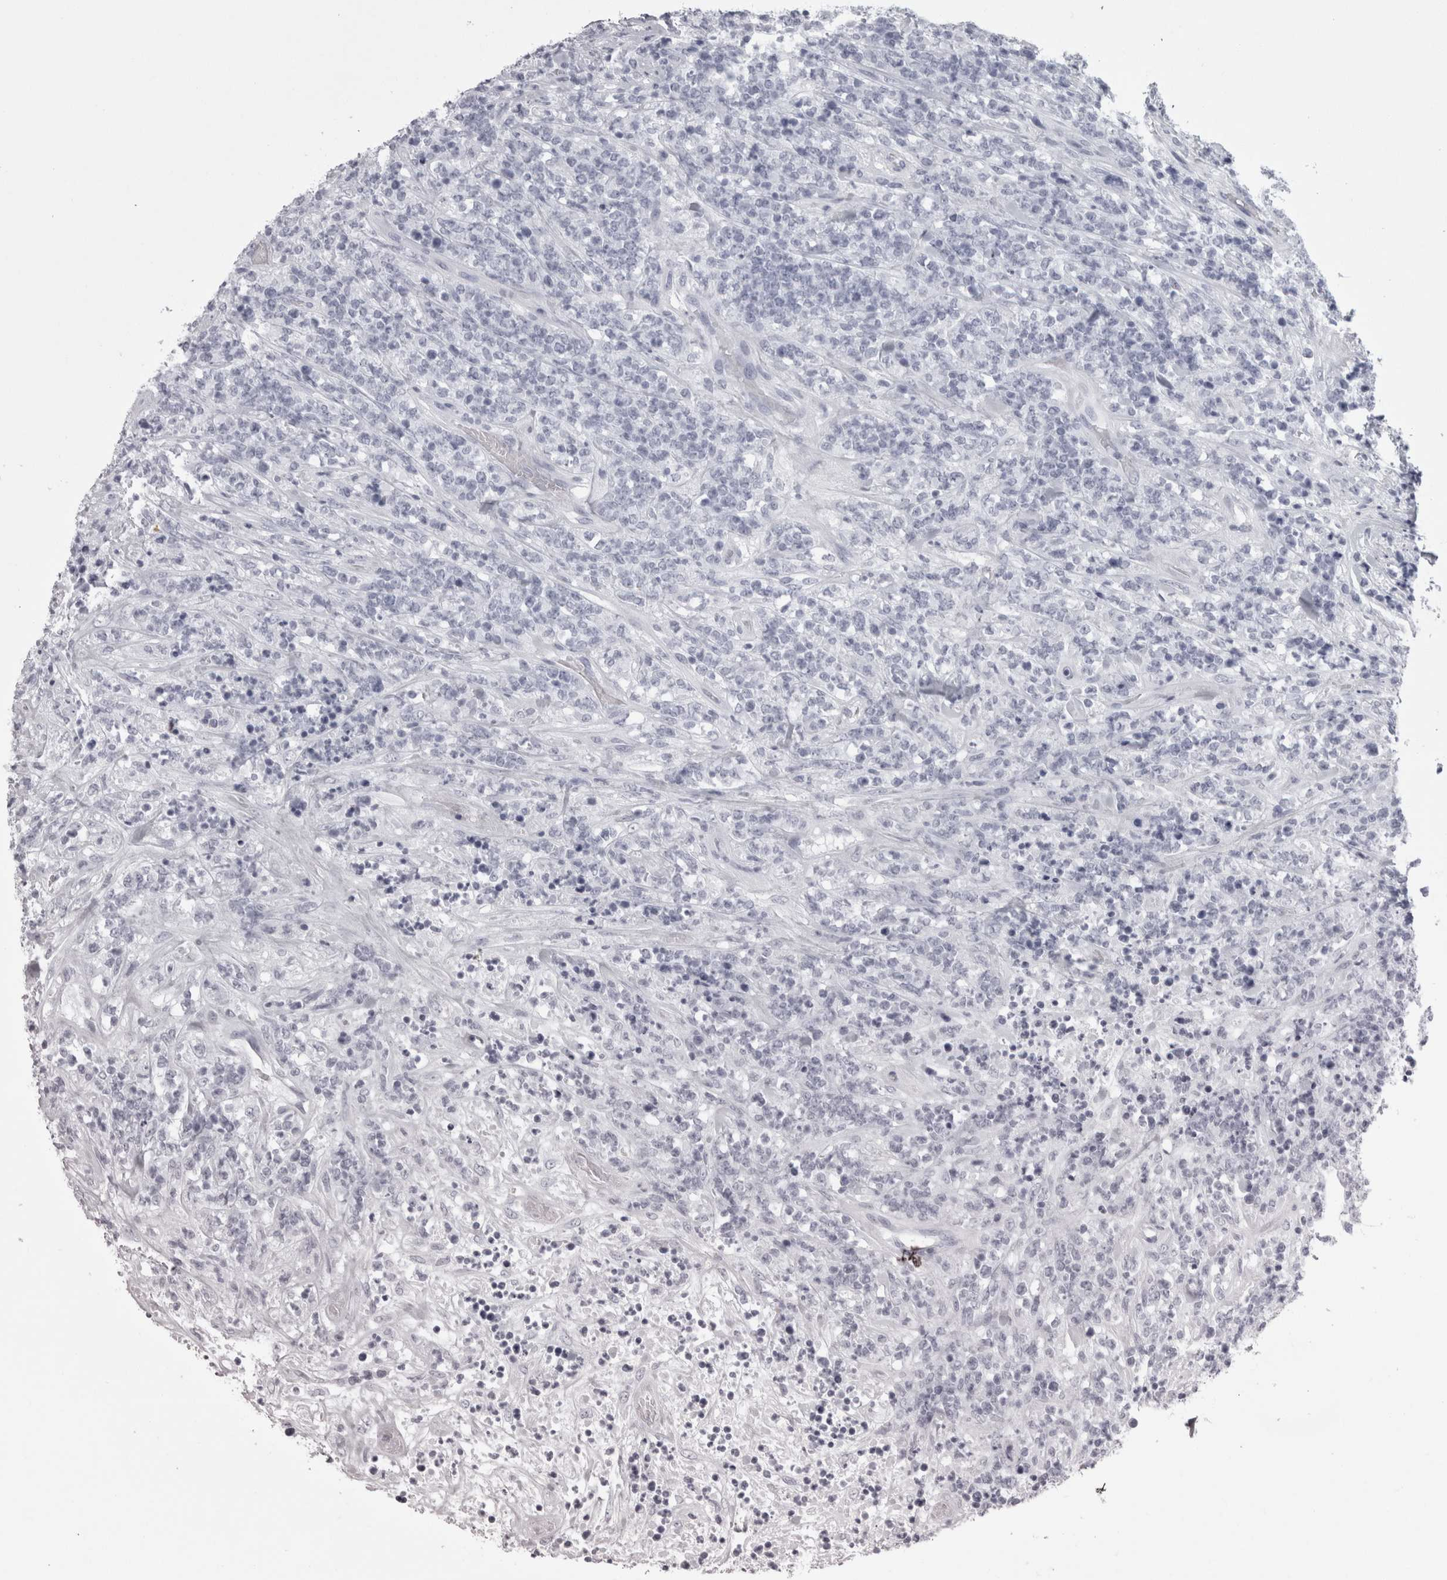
{"staining": {"intensity": "negative", "quantity": "none", "location": "none"}, "tissue": "lymphoma", "cell_type": "Tumor cells", "image_type": "cancer", "snomed": [{"axis": "morphology", "description": "Malignant lymphoma, non-Hodgkin's type, High grade"}, {"axis": "topography", "description": "Soft tissue"}], "caption": "A photomicrograph of lymphoma stained for a protein displays no brown staining in tumor cells.", "gene": "SKAP1", "patient": {"sex": "male", "age": 18}}